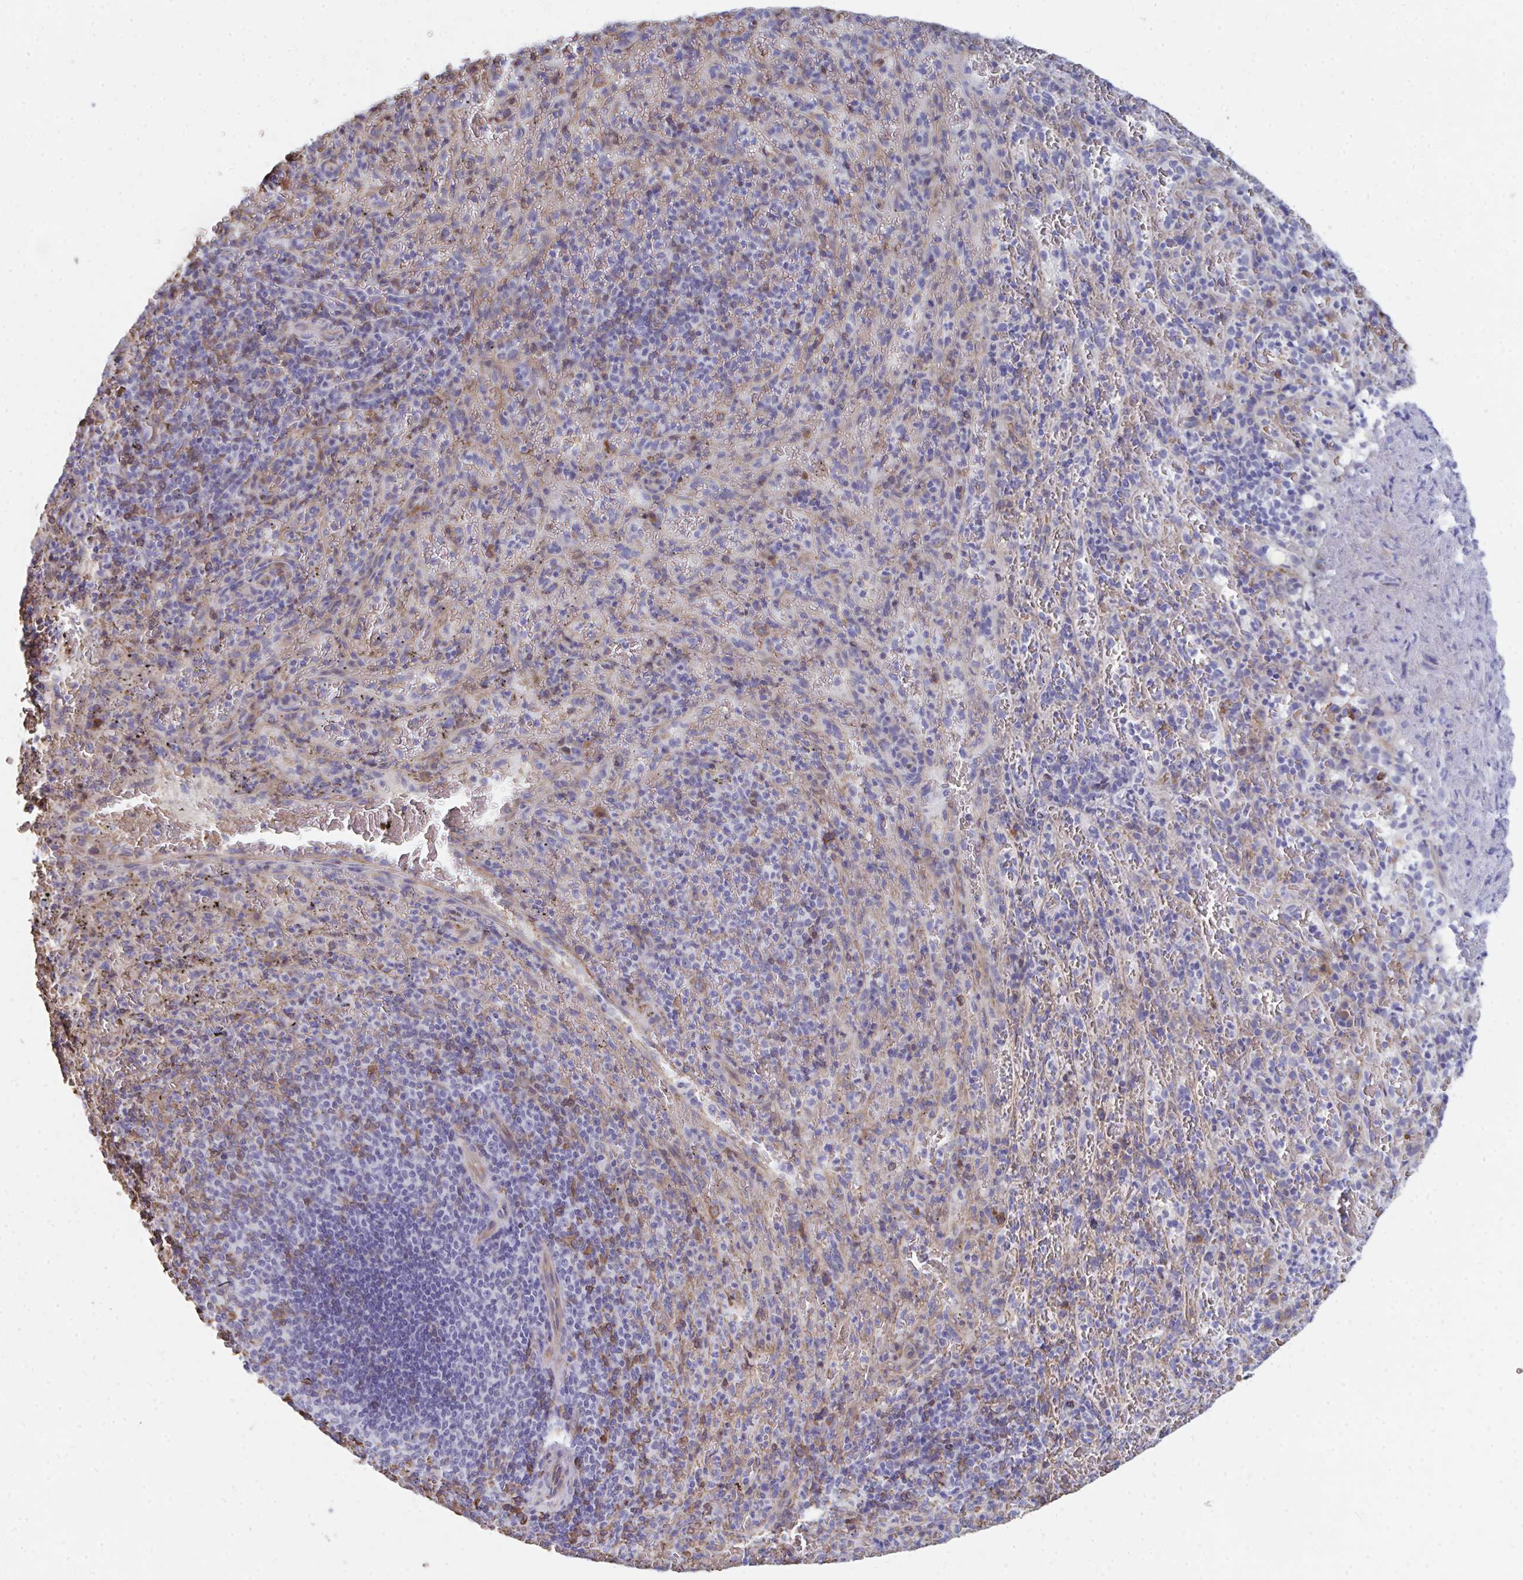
{"staining": {"intensity": "negative", "quantity": "none", "location": "none"}, "tissue": "spleen", "cell_type": "Cells in red pulp", "image_type": "normal", "snomed": [{"axis": "morphology", "description": "Normal tissue, NOS"}, {"axis": "topography", "description": "Spleen"}], "caption": "This is an immunohistochemistry micrograph of benign spleen. There is no positivity in cells in red pulp.", "gene": "MROH2B", "patient": {"sex": "male", "age": 57}}